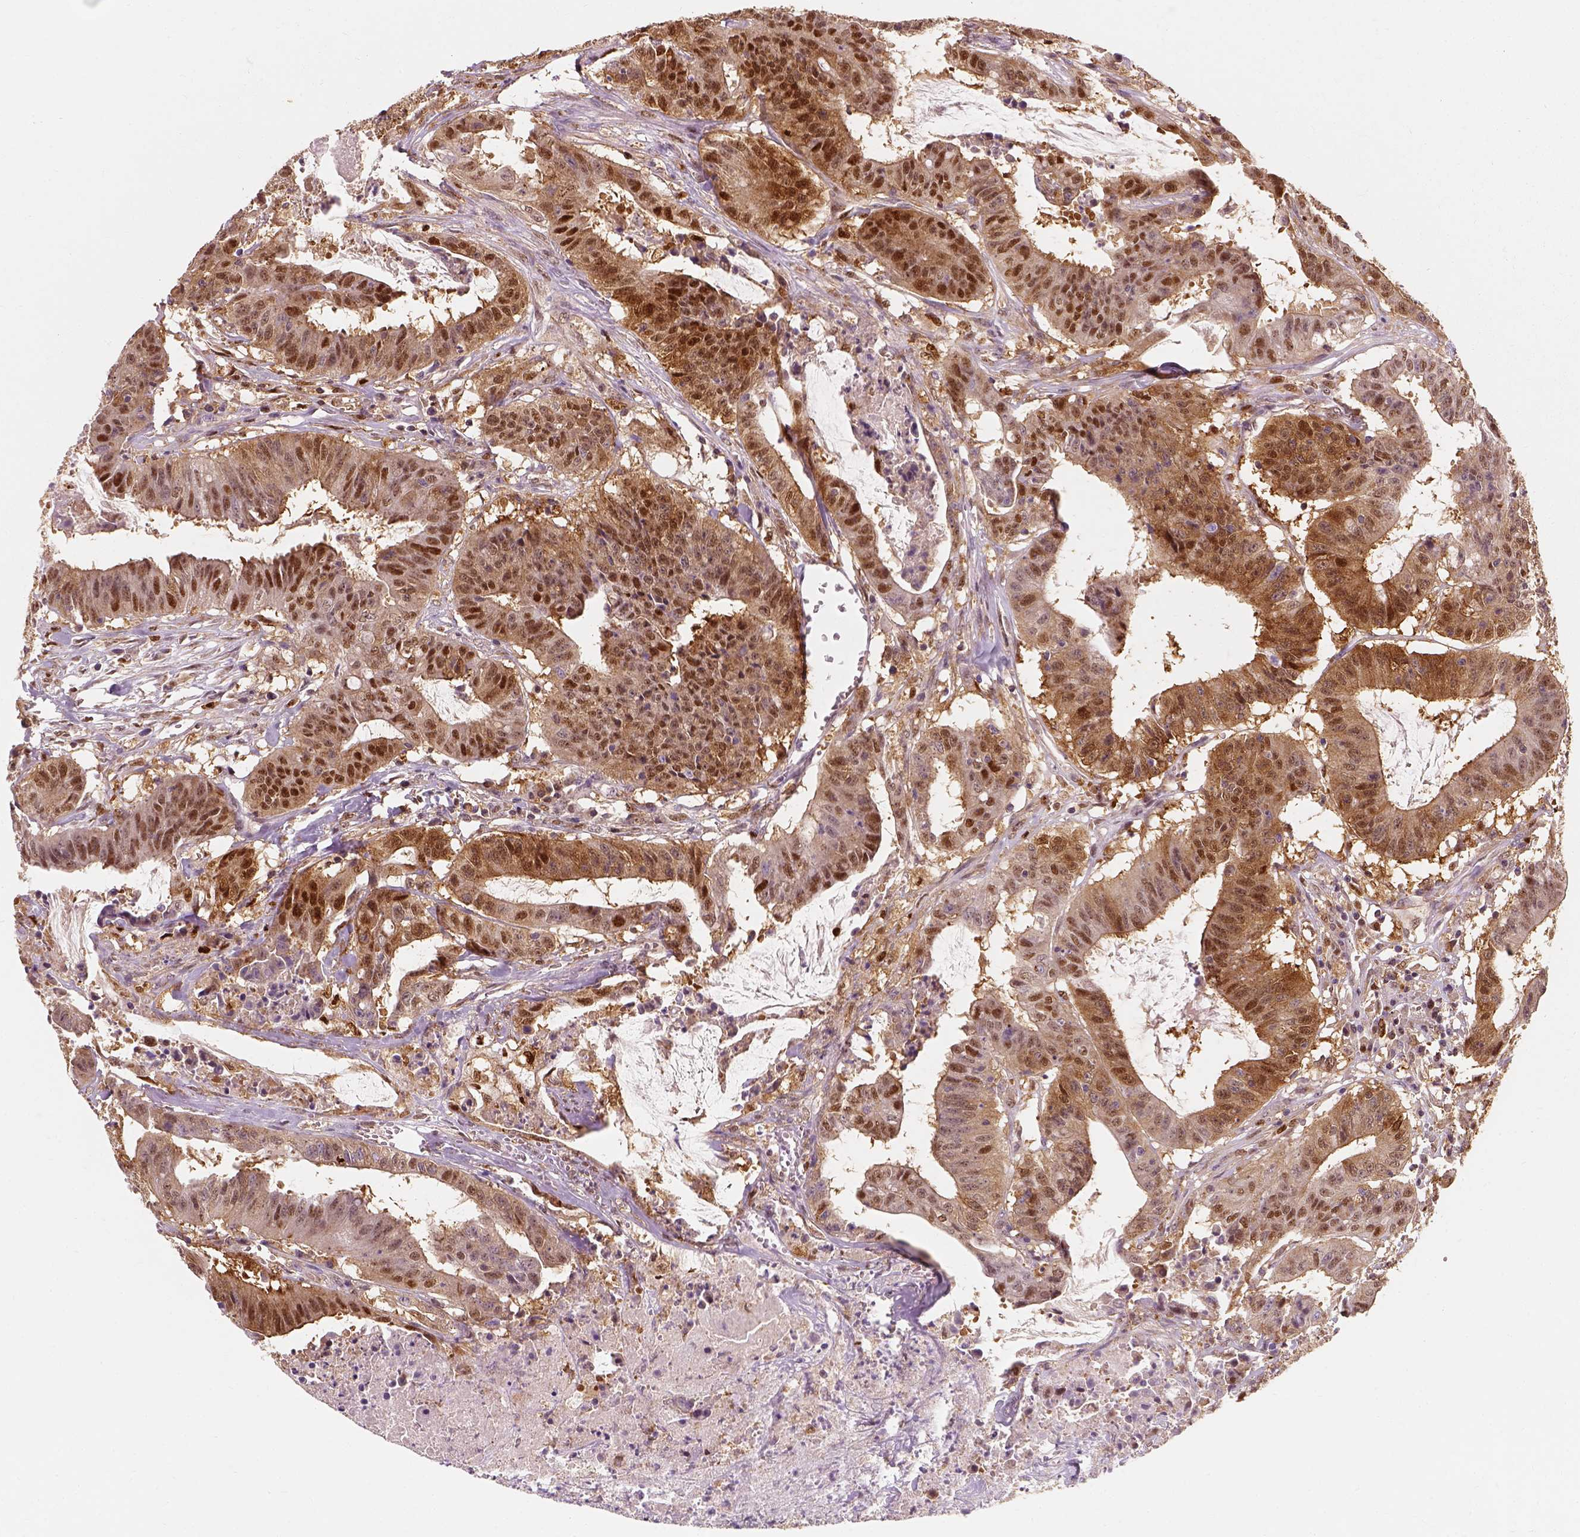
{"staining": {"intensity": "strong", "quantity": ">75%", "location": "cytoplasmic/membranous,nuclear"}, "tissue": "colorectal cancer", "cell_type": "Tumor cells", "image_type": "cancer", "snomed": [{"axis": "morphology", "description": "Adenocarcinoma, NOS"}, {"axis": "topography", "description": "Colon"}], "caption": "An IHC histopathology image of neoplastic tissue is shown. Protein staining in brown highlights strong cytoplasmic/membranous and nuclear positivity in colorectal cancer within tumor cells.", "gene": "SQSTM1", "patient": {"sex": "male", "age": 33}}